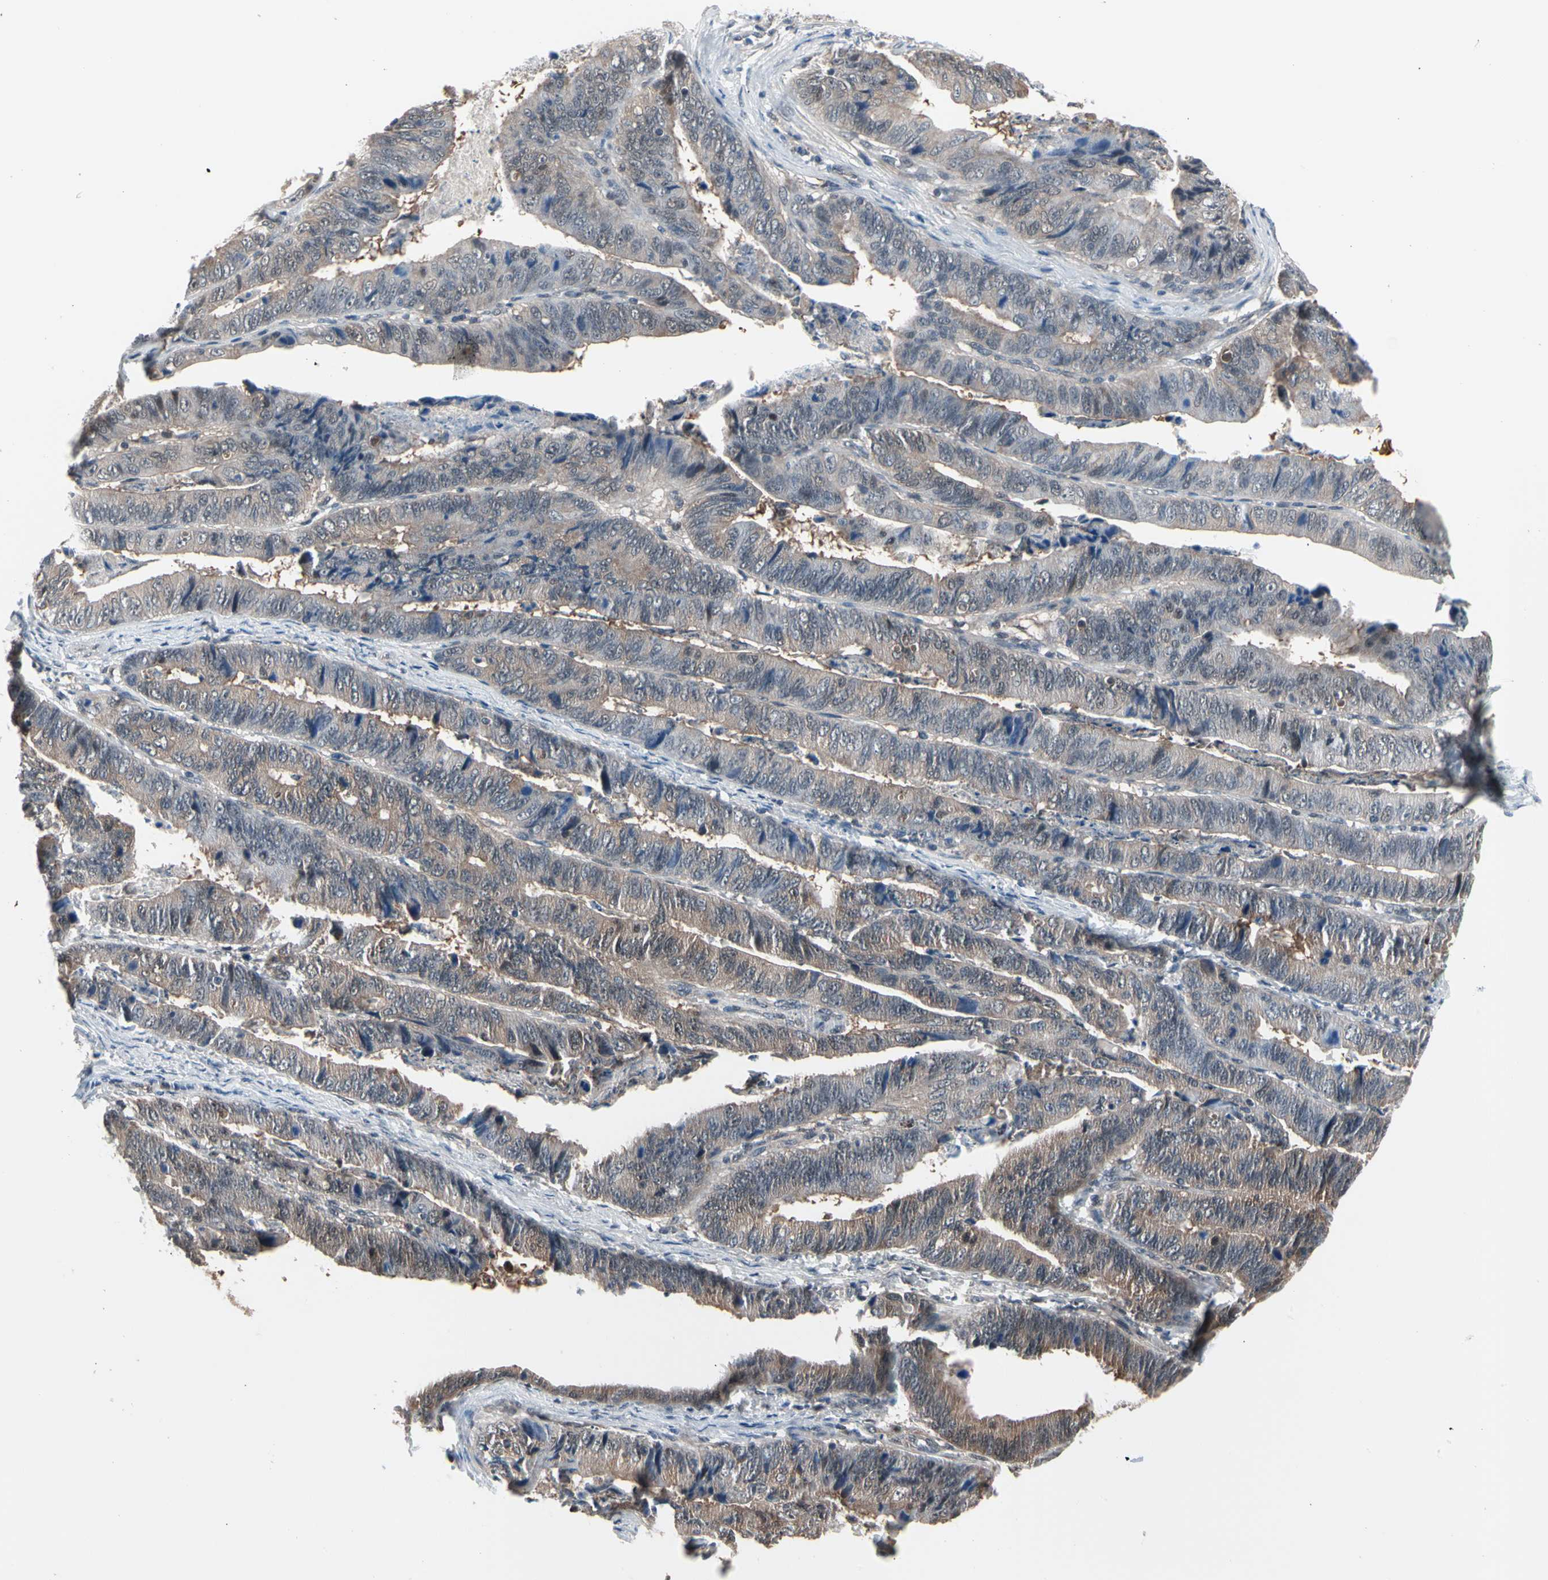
{"staining": {"intensity": "weak", "quantity": ">75%", "location": "cytoplasmic/membranous"}, "tissue": "stomach cancer", "cell_type": "Tumor cells", "image_type": "cancer", "snomed": [{"axis": "morphology", "description": "Adenocarcinoma, NOS"}, {"axis": "topography", "description": "Stomach, lower"}], "caption": "Weak cytoplasmic/membranous expression for a protein is seen in about >75% of tumor cells of stomach cancer (adenocarcinoma) using immunohistochemistry (IHC).", "gene": "PSMA2", "patient": {"sex": "male", "age": 77}}